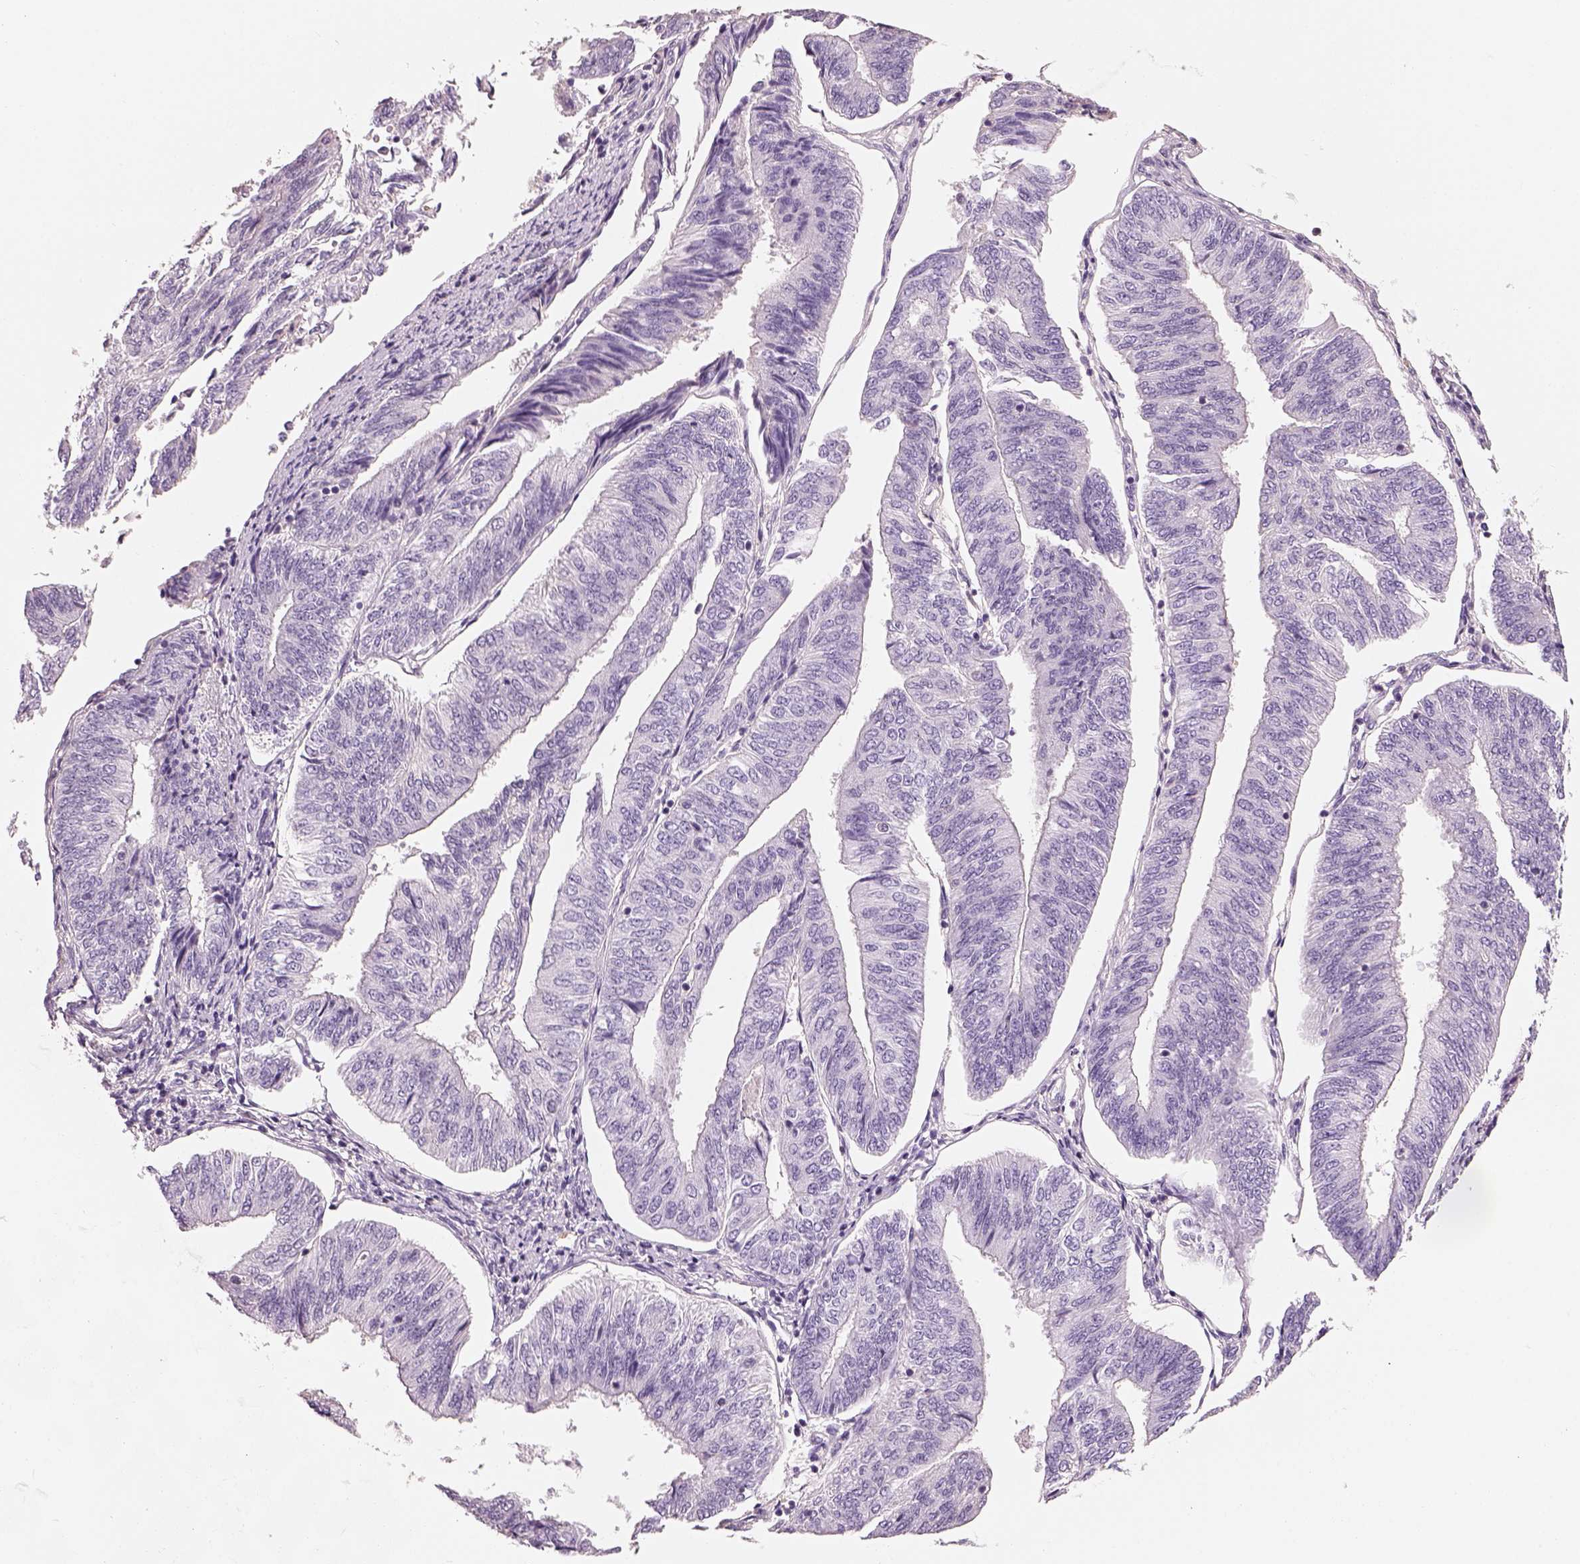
{"staining": {"intensity": "negative", "quantity": "none", "location": "none"}, "tissue": "endometrial cancer", "cell_type": "Tumor cells", "image_type": "cancer", "snomed": [{"axis": "morphology", "description": "Adenocarcinoma, NOS"}, {"axis": "topography", "description": "Endometrium"}], "caption": "Immunohistochemistry of human endometrial adenocarcinoma exhibits no positivity in tumor cells.", "gene": "OTUD6A", "patient": {"sex": "female", "age": 58}}